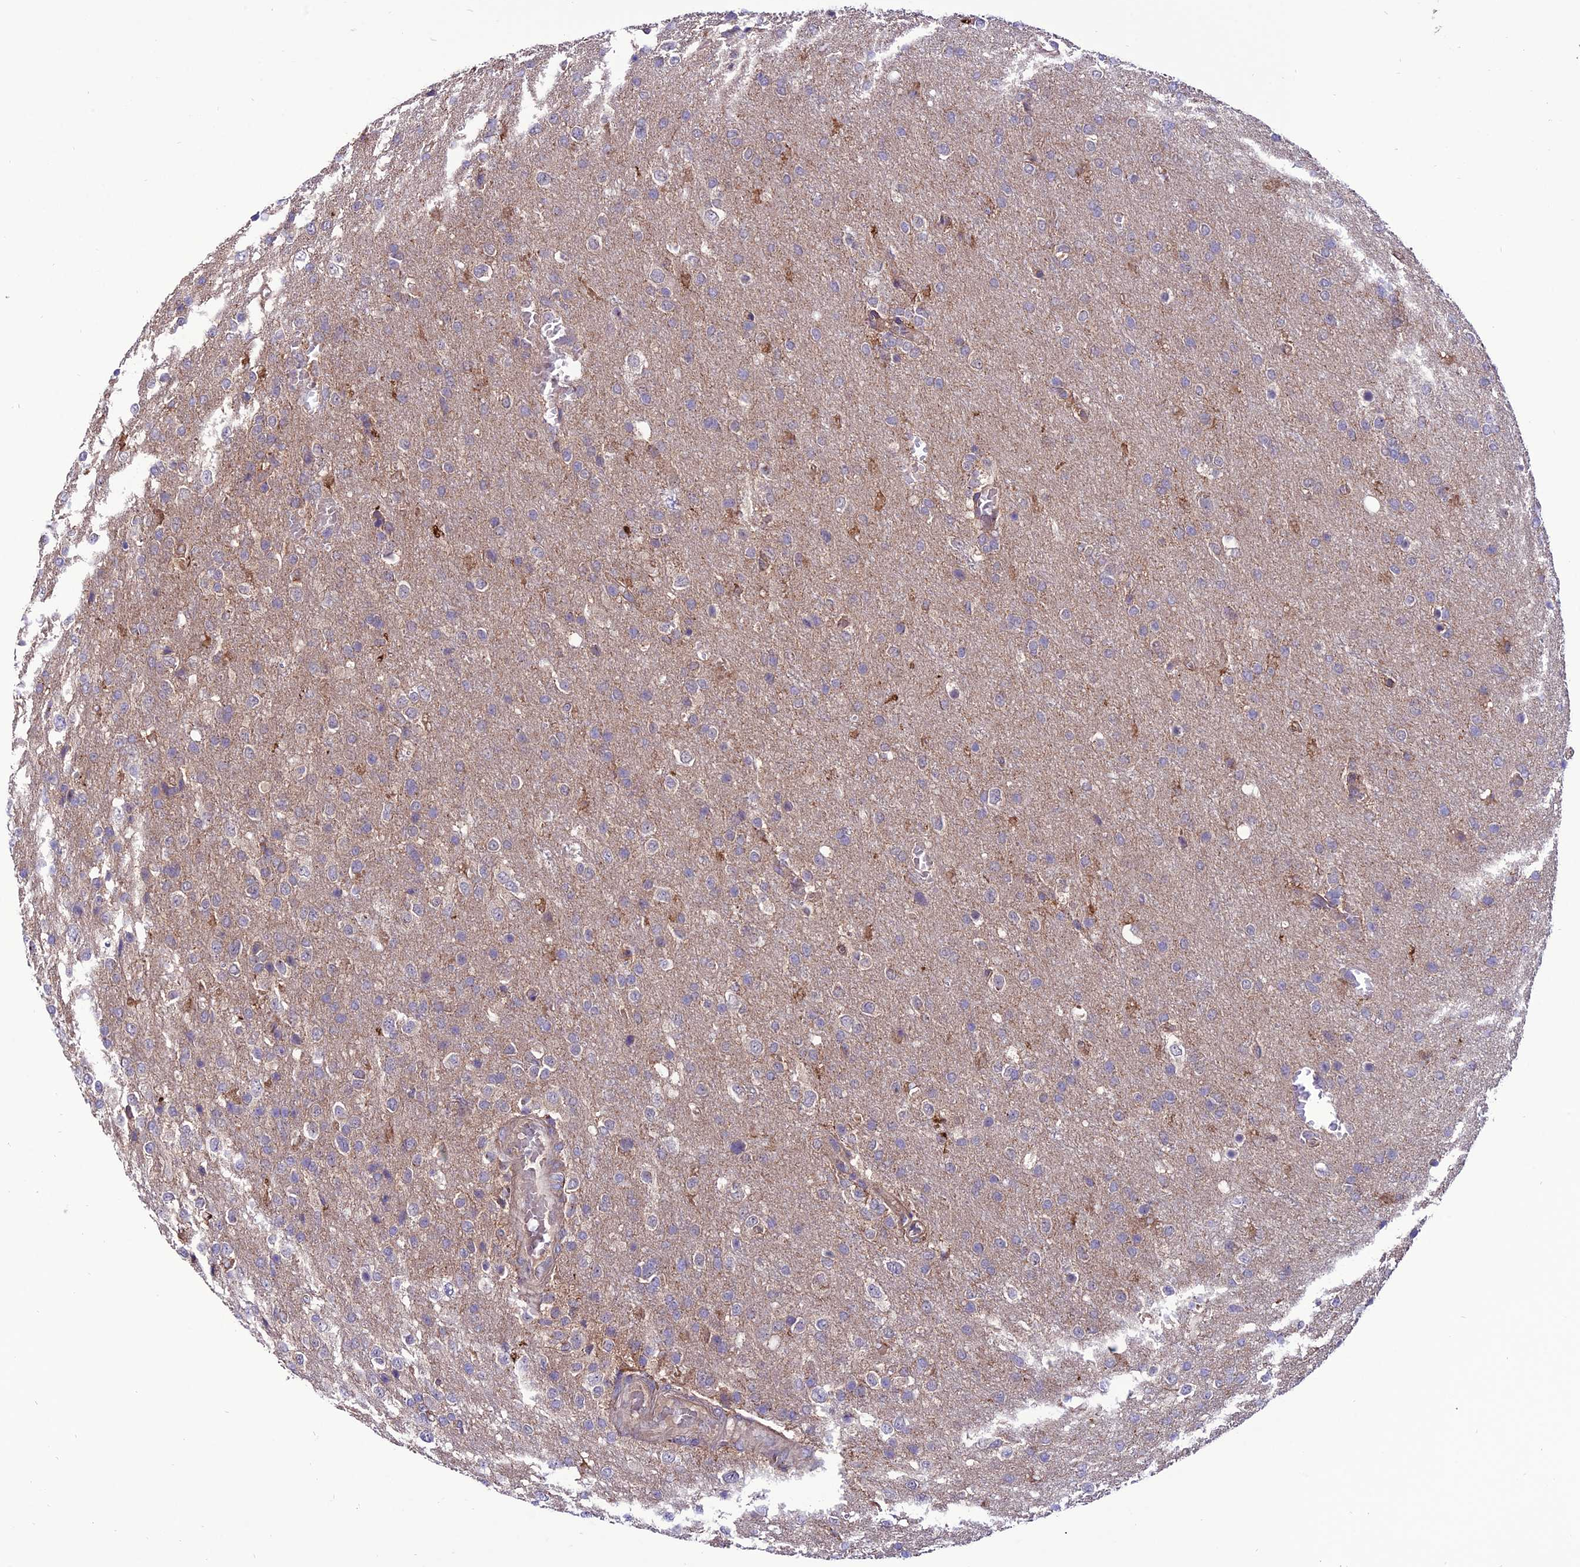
{"staining": {"intensity": "negative", "quantity": "none", "location": "none"}, "tissue": "glioma", "cell_type": "Tumor cells", "image_type": "cancer", "snomed": [{"axis": "morphology", "description": "Glioma, malignant, High grade"}, {"axis": "topography", "description": "Brain"}], "caption": "A micrograph of human glioma is negative for staining in tumor cells.", "gene": "PPIL3", "patient": {"sex": "female", "age": 74}}